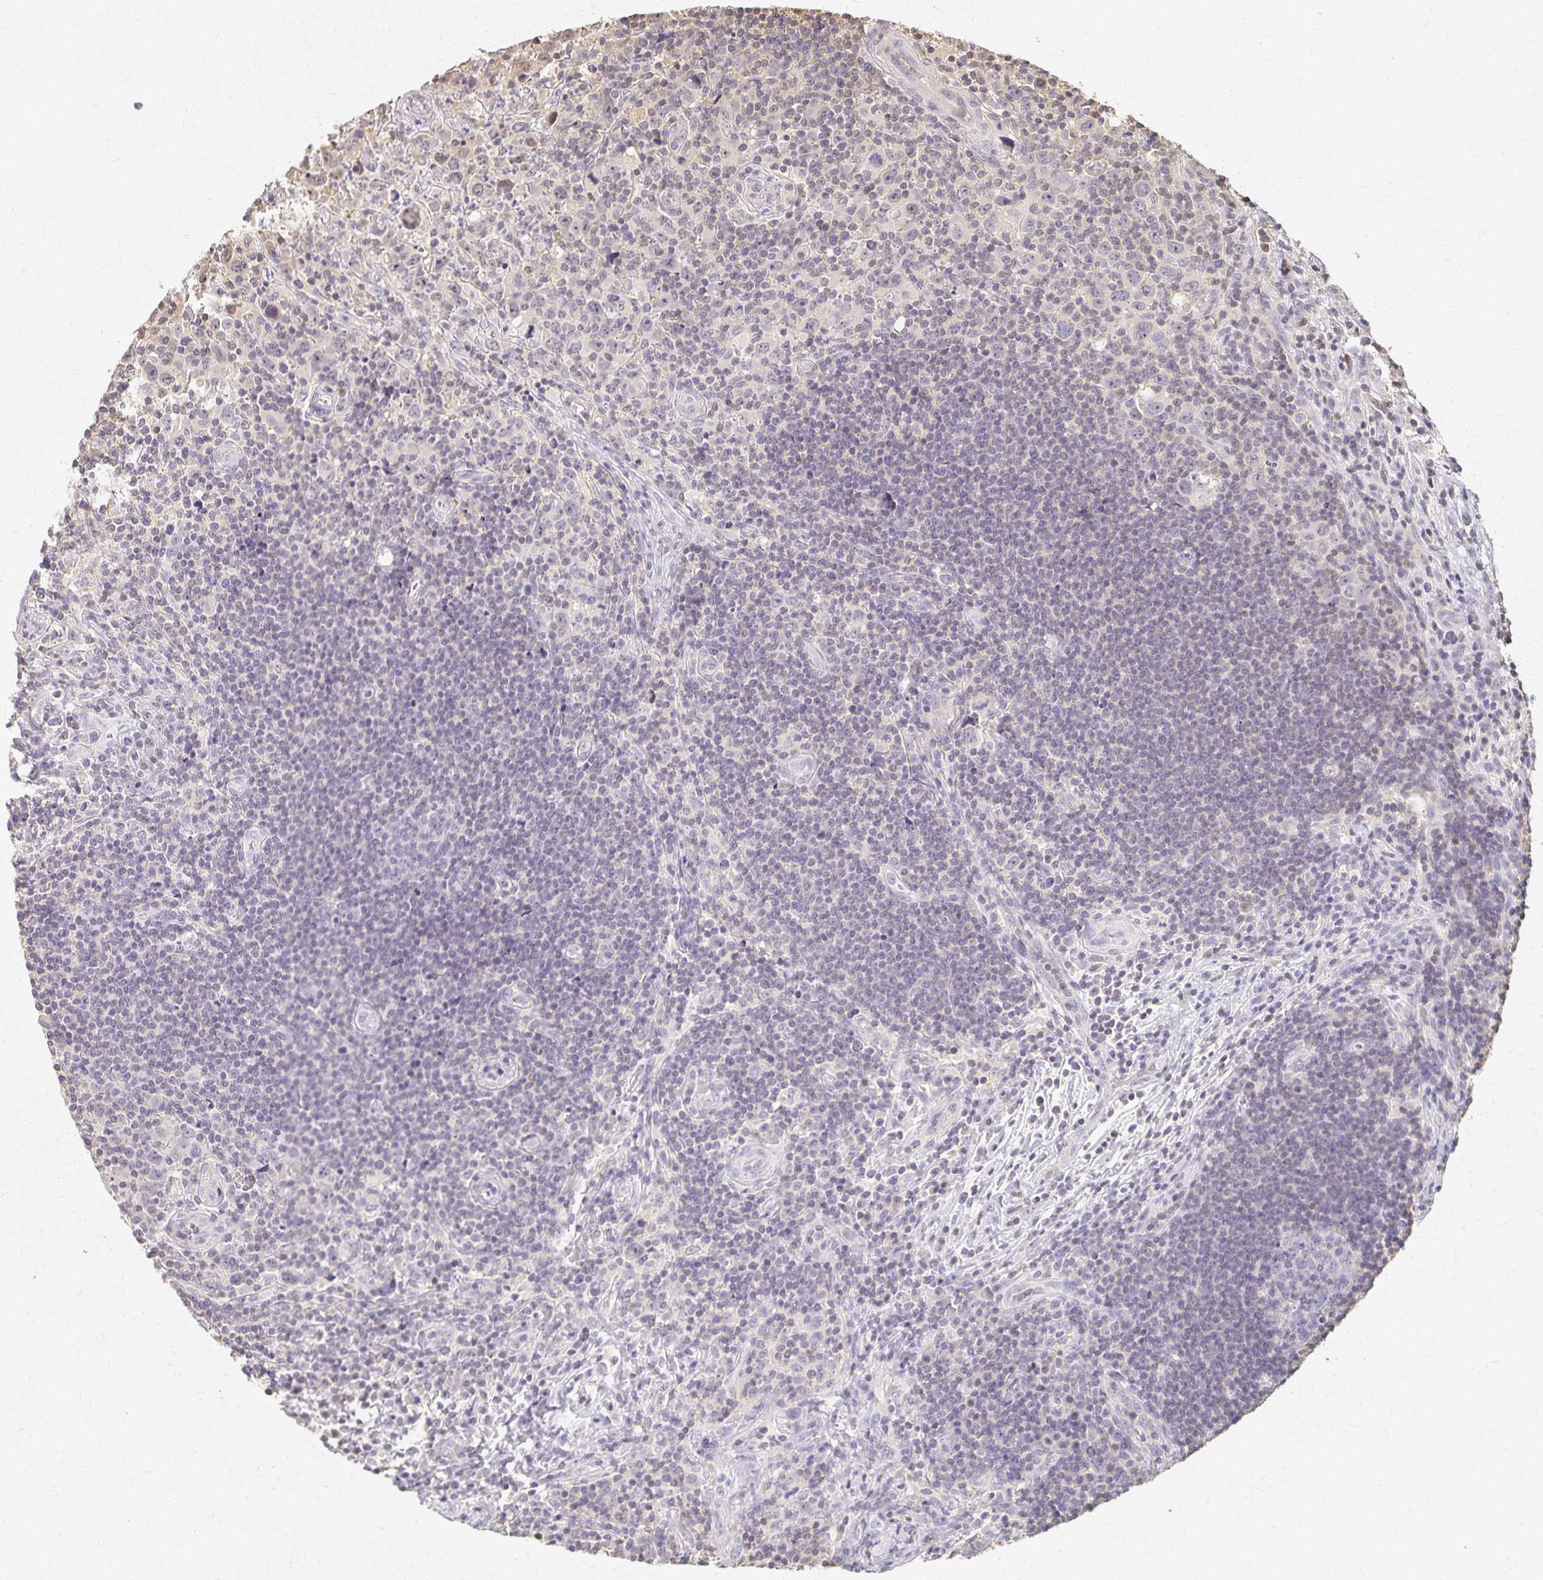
{"staining": {"intensity": "negative", "quantity": "none", "location": "none"}, "tissue": "lymphoma", "cell_type": "Tumor cells", "image_type": "cancer", "snomed": [{"axis": "morphology", "description": "Hodgkin's disease, NOS"}, {"axis": "topography", "description": "Lymph node"}], "caption": "Hodgkin's disease was stained to show a protein in brown. There is no significant expression in tumor cells. Nuclei are stained in blue.", "gene": "AZGP1", "patient": {"sex": "female", "age": 18}}